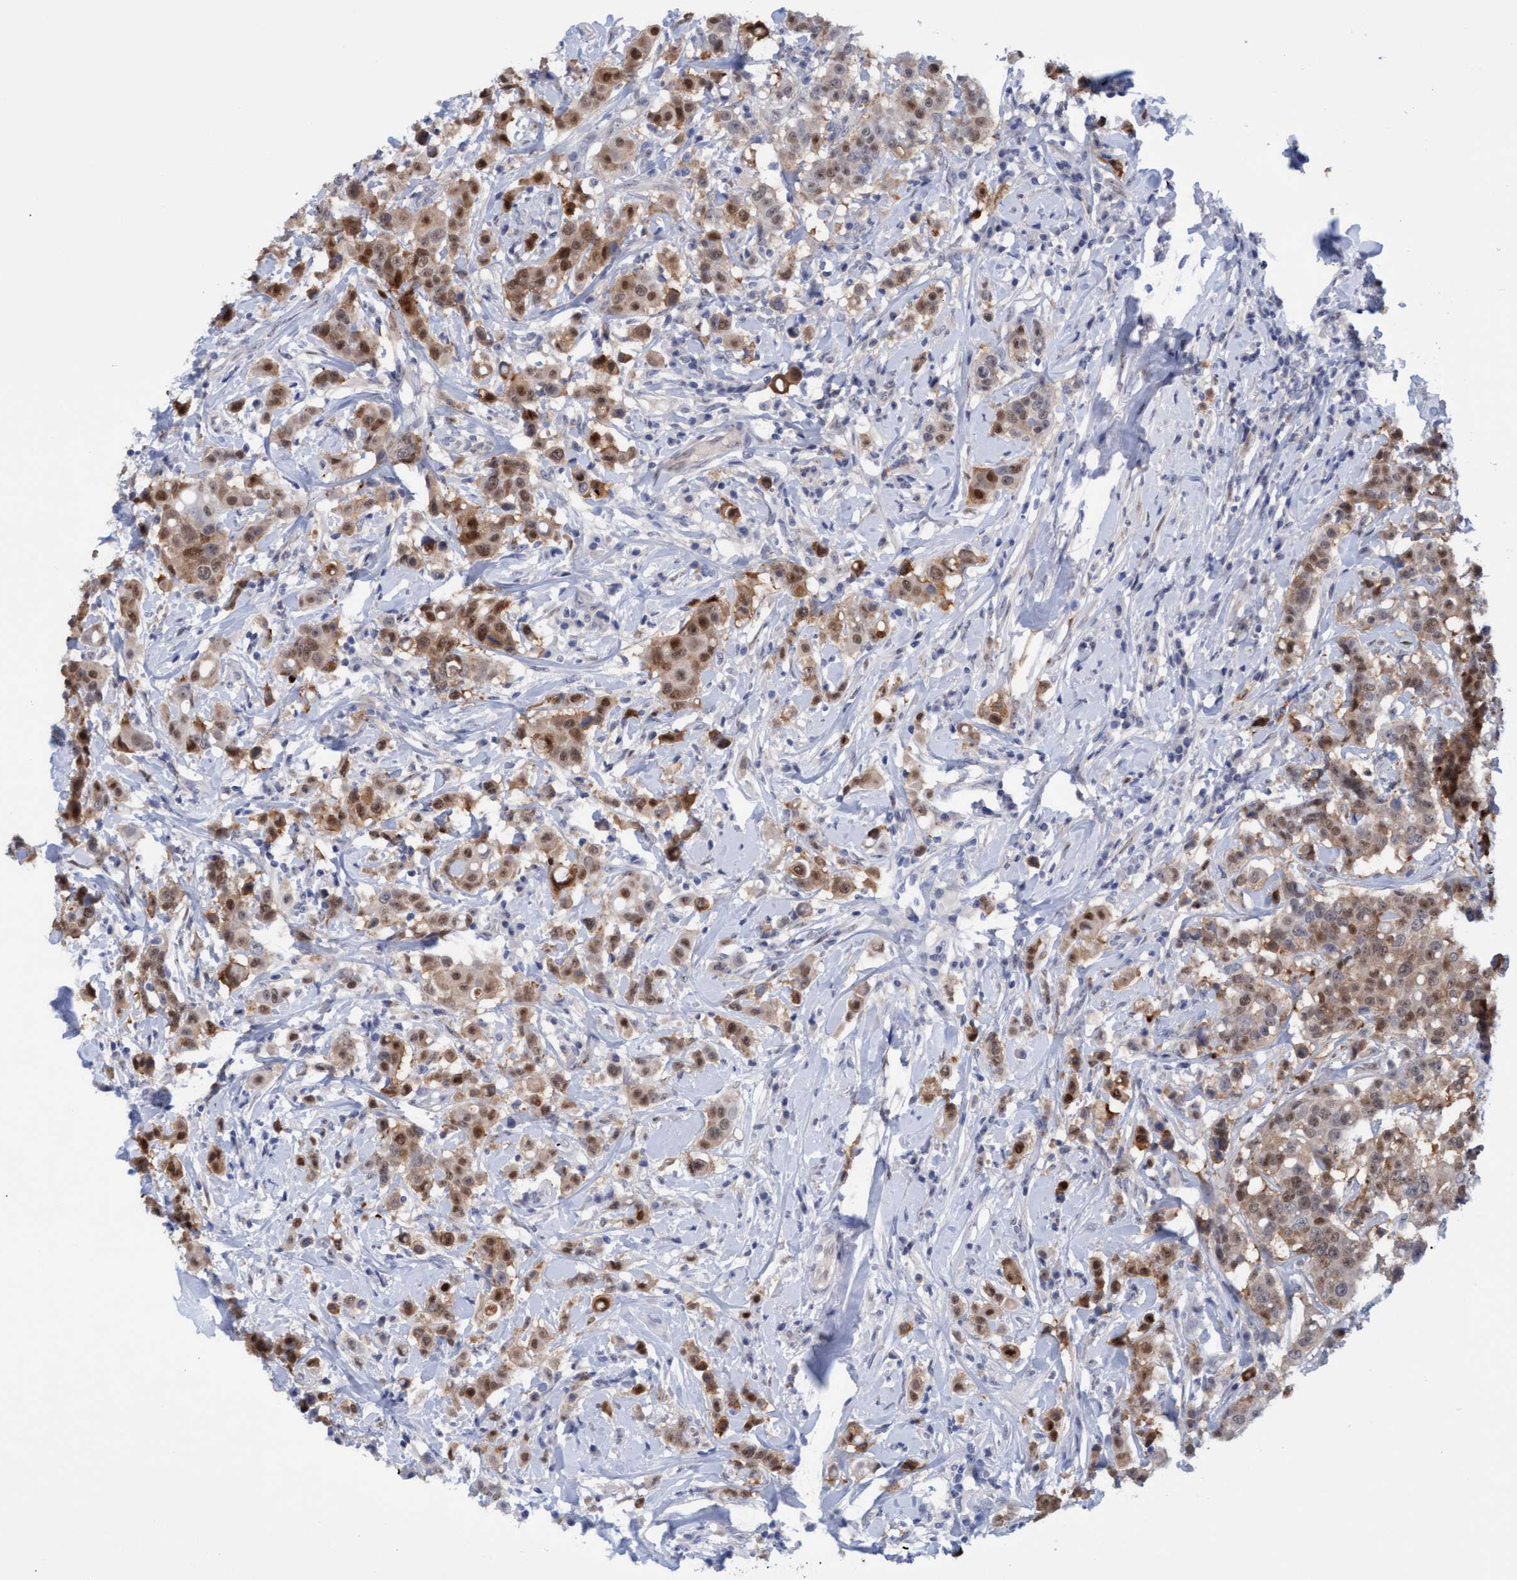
{"staining": {"intensity": "moderate", "quantity": ">75%", "location": "cytoplasmic/membranous,nuclear"}, "tissue": "breast cancer", "cell_type": "Tumor cells", "image_type": "cancer", "snomed": [{"axis": "morphology", "description": "Duct carcinoma"}, {"axis": "topography", "description": "Breast"}], "caption": "Immunohistochemical staining of human breast cancer displays medium levels of moderate cytoplasmic/membranous and nuclear protein expression in about >75% of tumor cells.", "gene": "PINX1", "patient": {"sex": "female", "age": 27}}